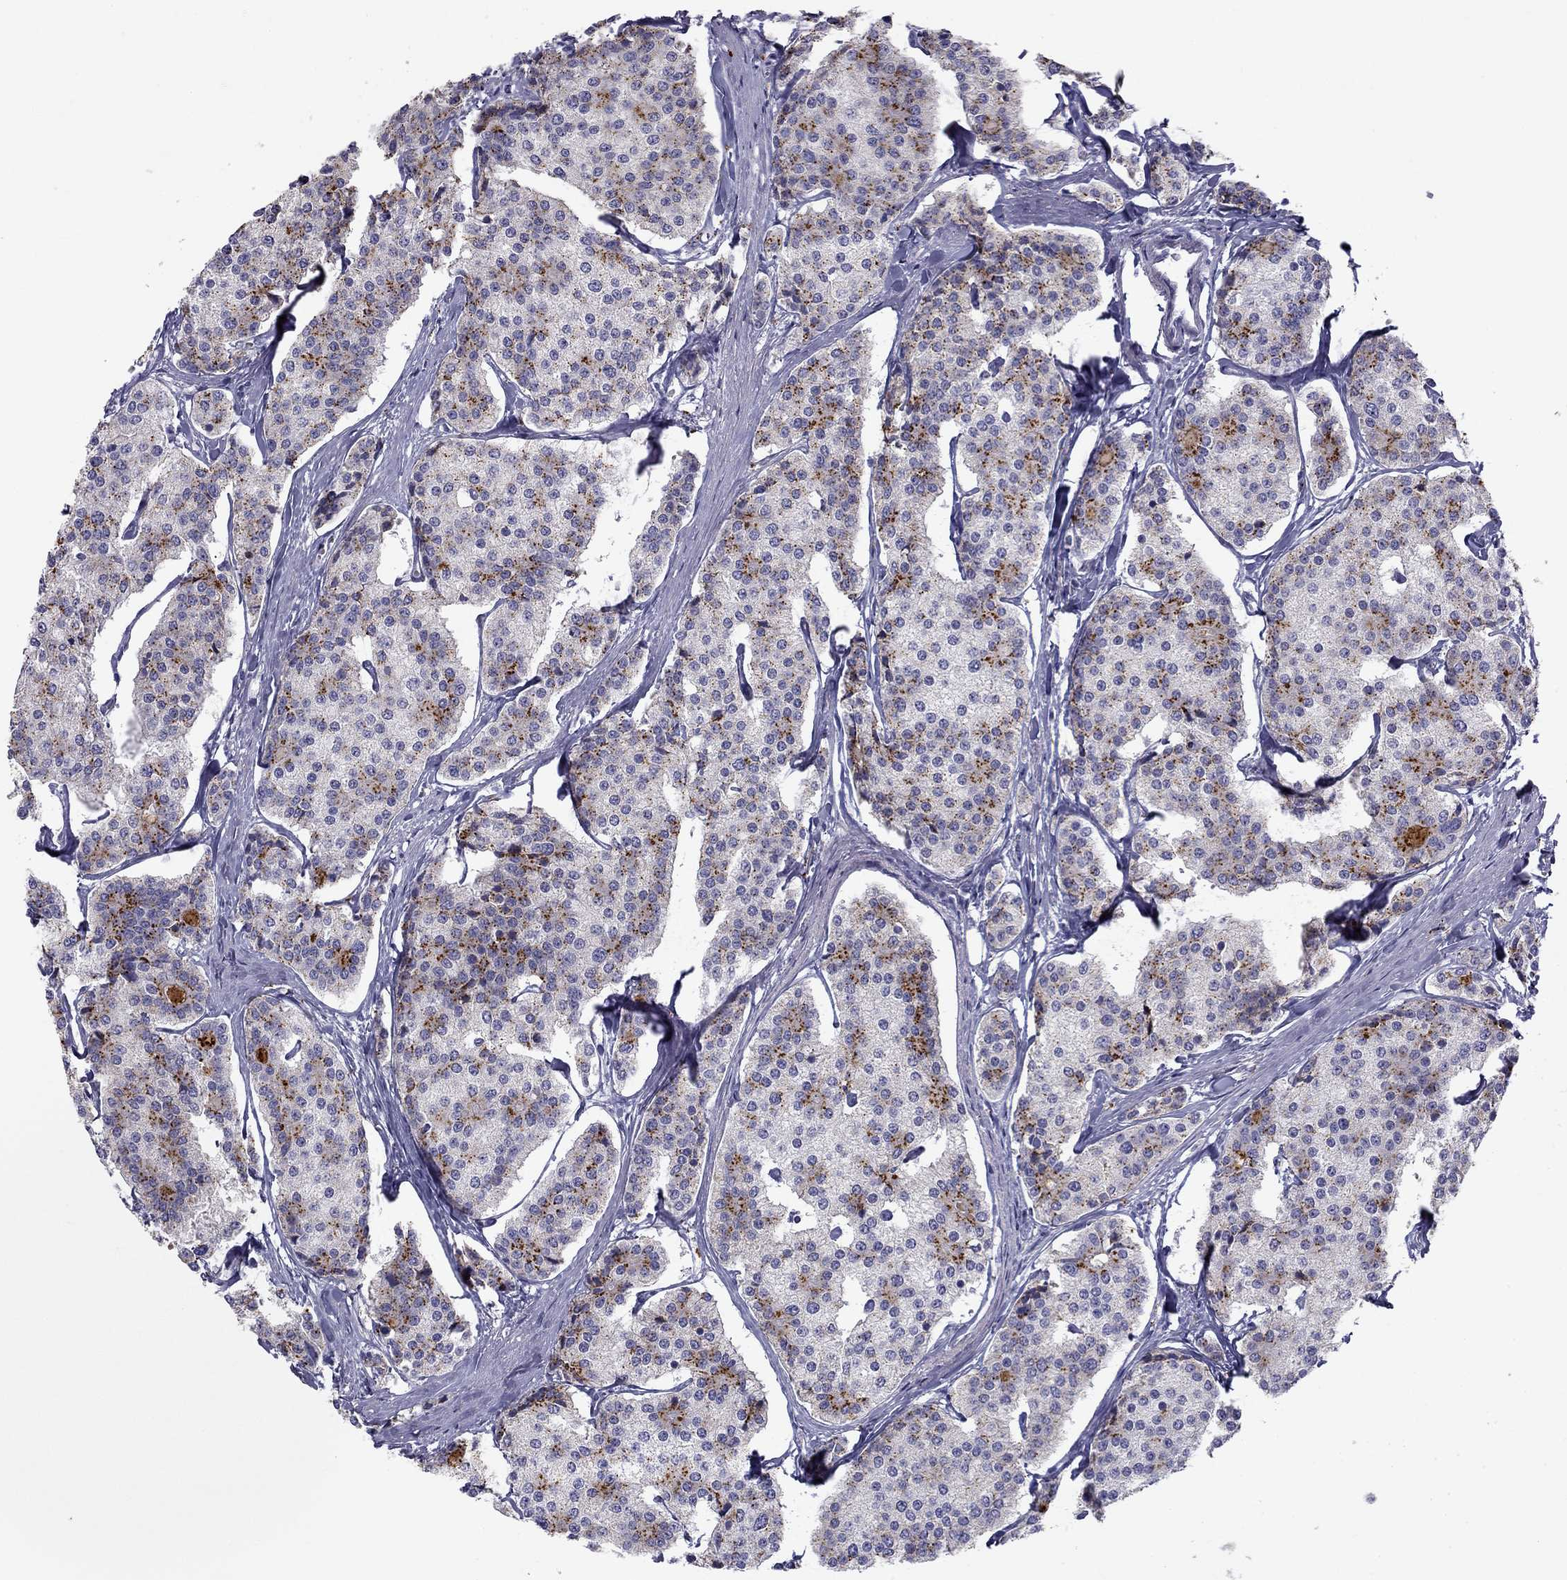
{"staining": {"intensity": "strong", "quantity": "<25%", "location": "cytoplasmic/membranous"}, "tissue": "carcinoid", "cell_type": "Tumor cells", "image_type": "cancer", "snomed": [{"axis": "morphology", "description": "Carcinoid, malignant, NOS"}, {"axis": "topography", "description": "Small intestine"}], "caption": "Carcinoid (malignant) stained with a brown dye displays strong cytoplasmic/membranous positive staining in about <25% of tumor cells.", "gene": "CLPSL2", "patient": {"sex": "female", "age": 65}}